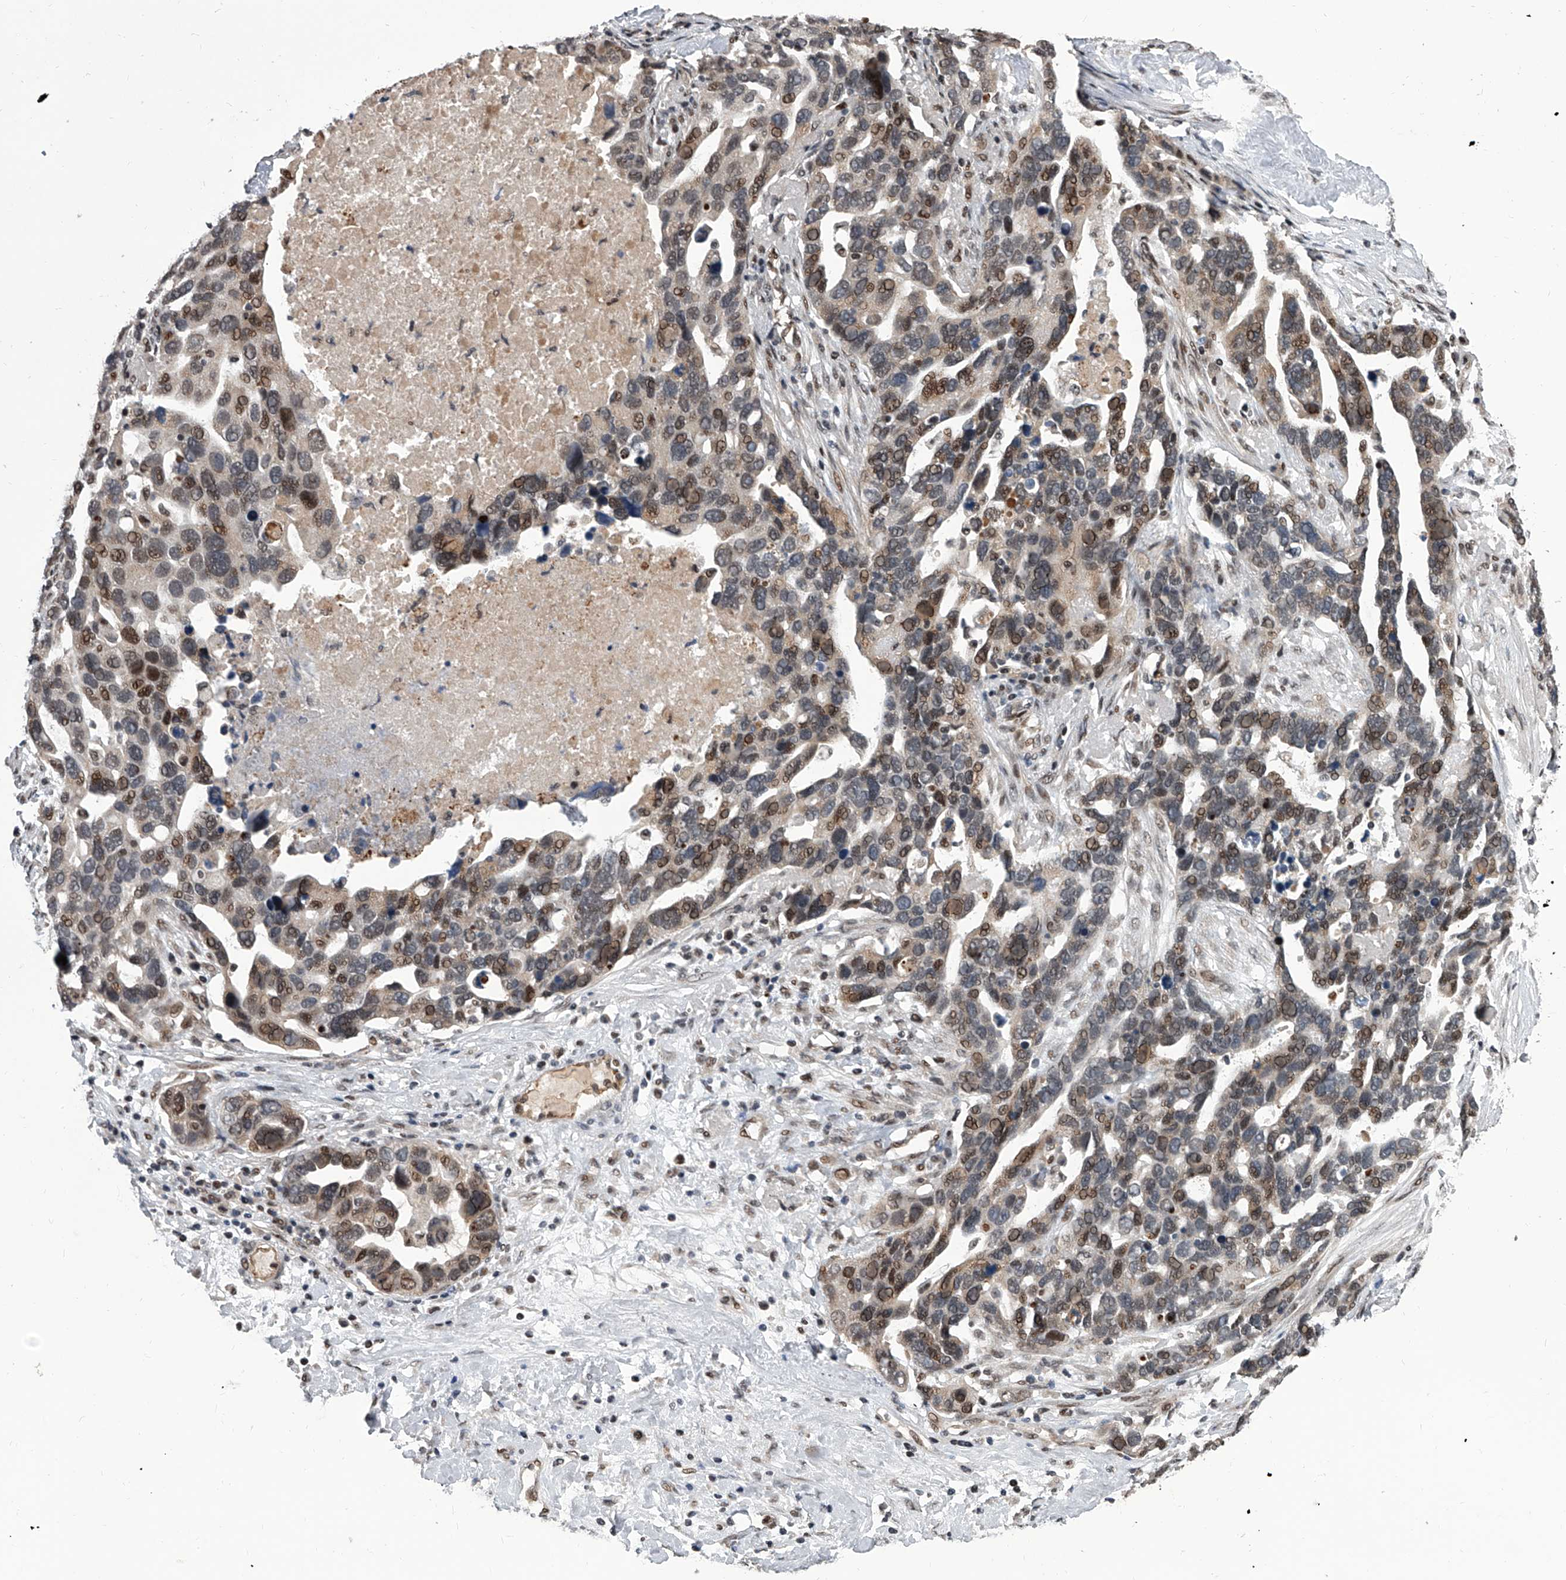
{"staining": {"intensity": "moderate", "quantity": "25%-75%", "location": "nuclear"}, "tissue": "ovarian cancer", "cell_type": "Tumor cells", "image_type": "cancer", "snomed": [{"axis": "morphology", "description": "Cystadenocarcinoma, serous, NOS"}, {"axis": "topography", "description": "Ovary"}], "caption": "This is an image of immunohistochemistry staining of ovarian cancer, which shows moderate positivity in the nuclear of tumor cells.", "gene": "ZNF426", "patient": {"sex": "female", "age": 54}}